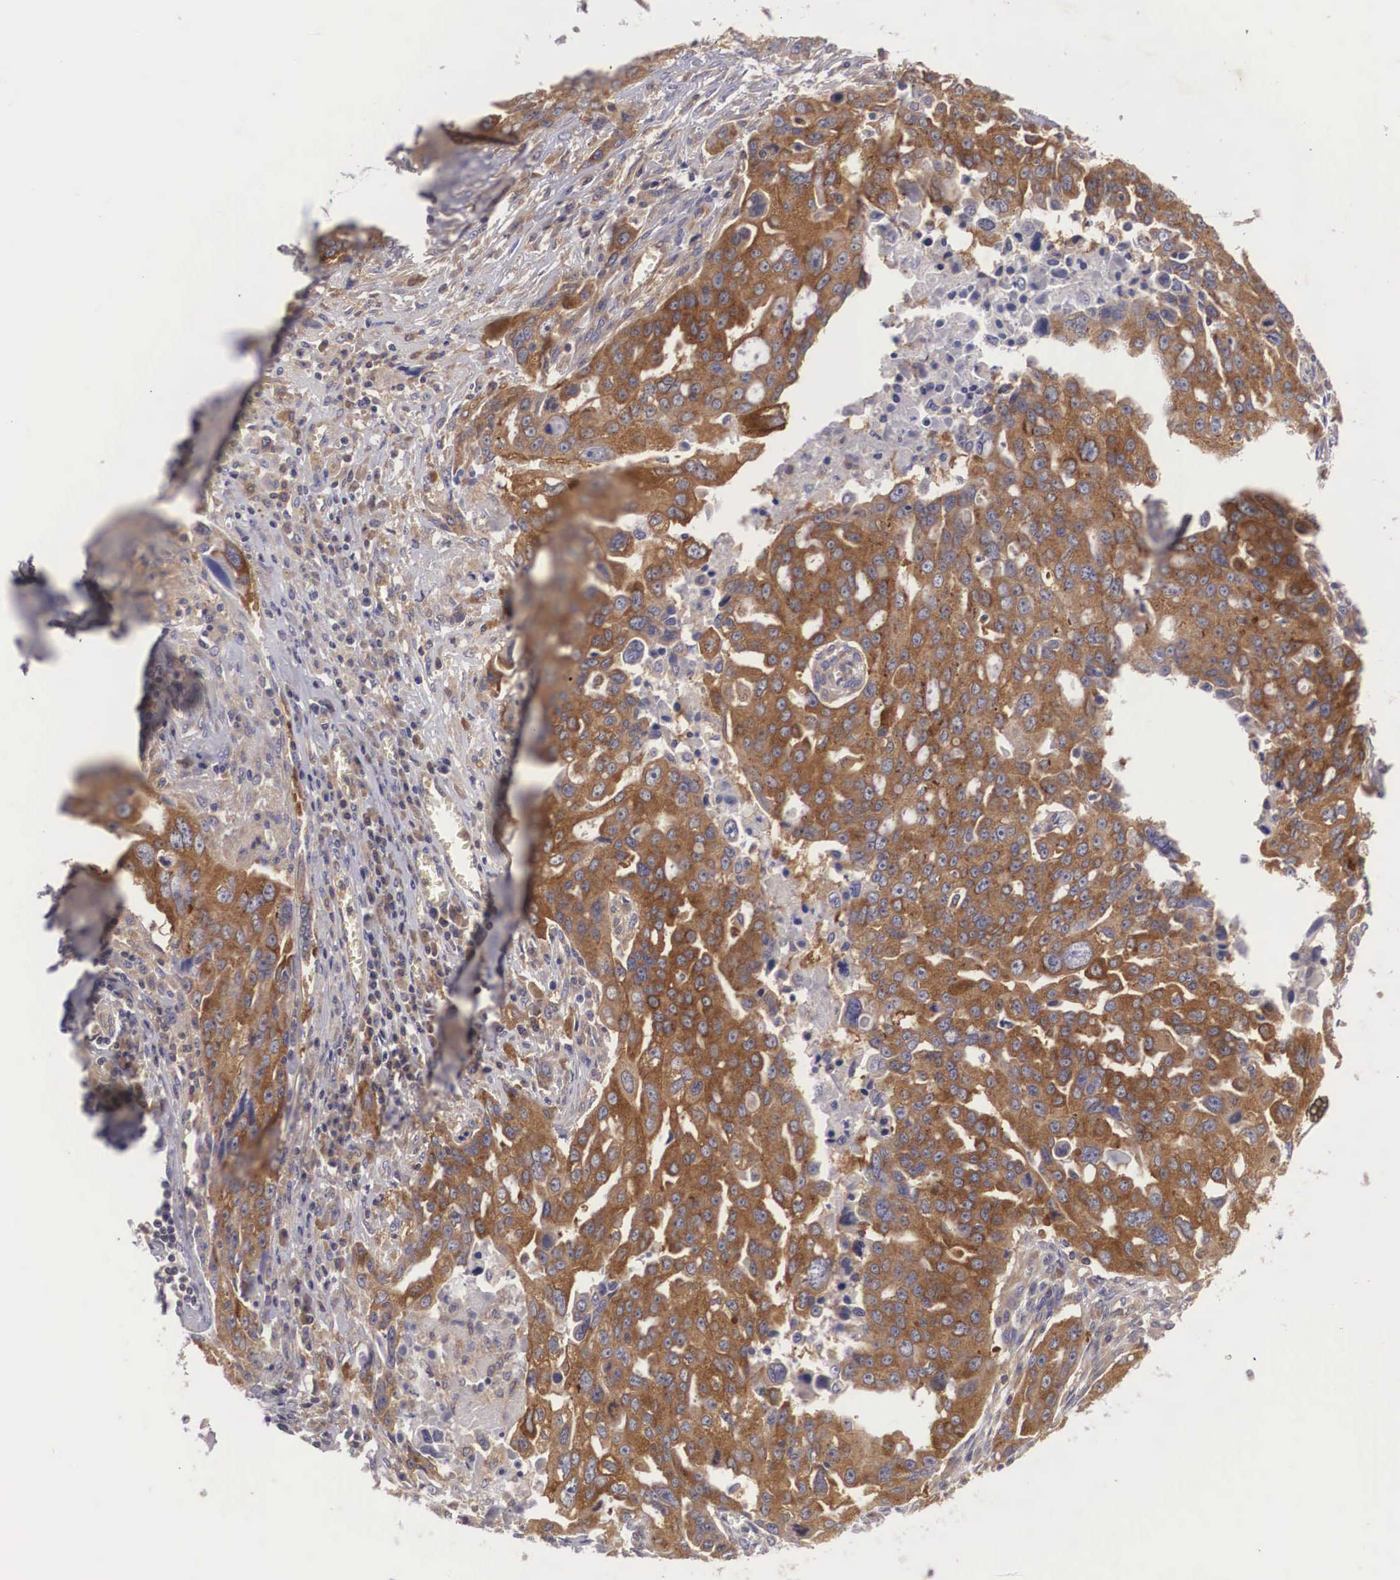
{"staining": {"intensity": "moderate", "quantity": ">75%", "location": "cytoplasmic/membranous"}, "tissue": "ovarian cancer", "cell_type": "Tumor cells", "image_type": "cancer", "snomed": [{"axis": "morphology", "description": "Carcinoma, endometroid"}, {"axis": "topography", "description": "Ovary"}], "caption": "A histopathology image showing moderate cytoplasmic/membranous staining in approximately >75% of tumor cells in ovarian cancer, as visualized by brown immunohistochemical staining.", "gene": "GRIPAP1", "patient": {"sex": "female", "age": 75}}